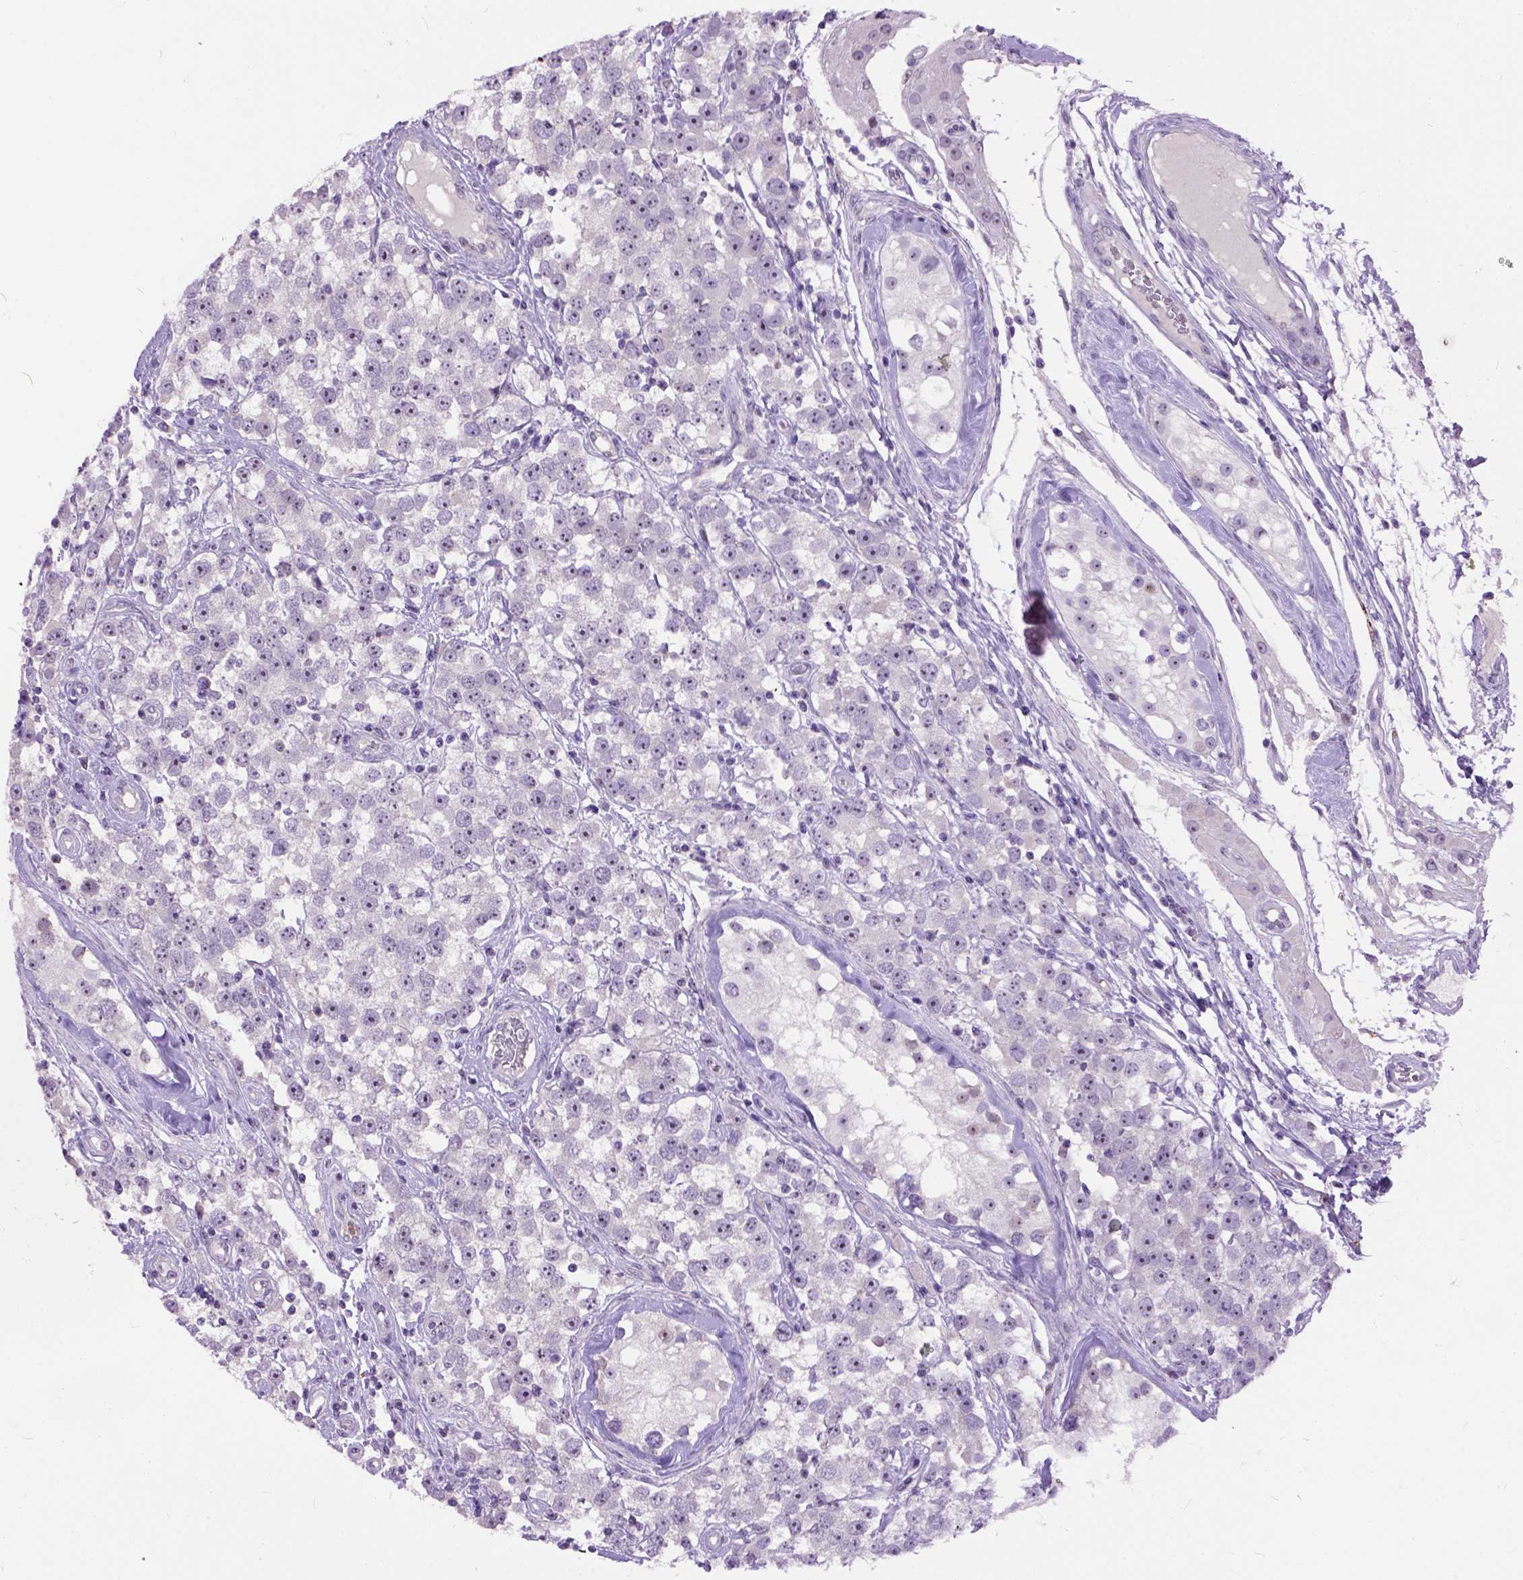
{"staining": {"intensity": "negative", "quantity": "none", "location": "none"}, "tissue": "testis cancer", "cell_type": "Tumor cells", "image_type": "cancer", "snomed": [{"axis": "morphology", "description": "Seminoma, NOS"}, {"axis": "topography", "description": "Testis"}], "caption": "Photomicrograph shows no protein staining in tumor cells of testis cancer (seminoma) tissue.", "gene": "MAPT", "patient": {"sex": "male", "age": 34}}